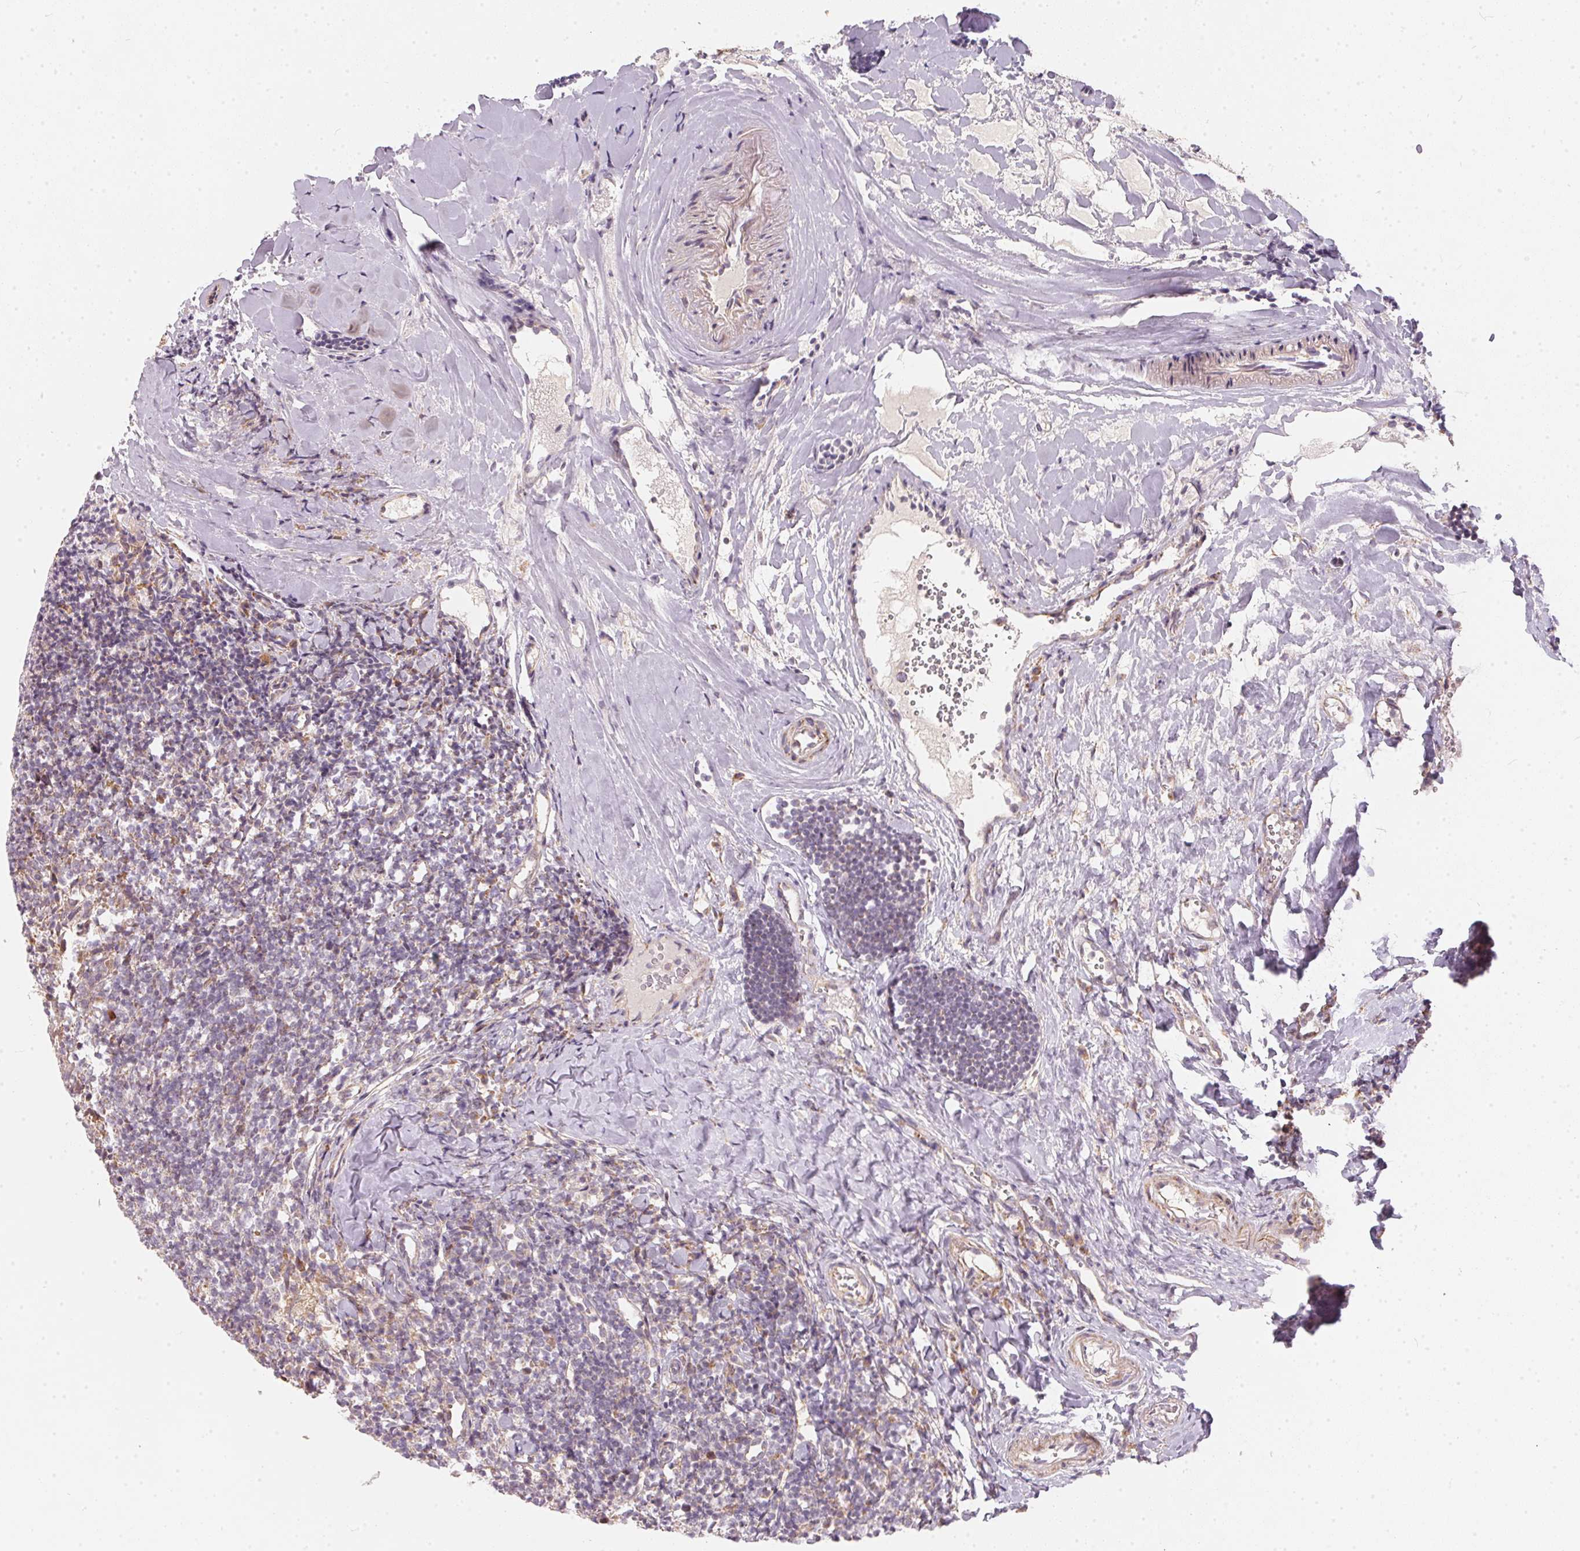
{"staining": {"intensity": "negative", "quantity": "none", "location": "none"}, "tissue": "tonsil", "cell_type": "Germinal center cells", "image_type": "normal", "snomed": [{"axis": "morphology", "description": "Normal tissue, NOS"}, {"axis": "topography", "description": "Tonsil"}], "caption": "High magnification brightfield microscopy of unremarkable tonsil stained with DAB (brown) and counterstained with hematoxylin (blue): germinal center cells show no significant positivity. Brightfield microscopy of IHC stained with DAB (brown) and hematoxylin (blue), captured at high magnification.", "gene": "VWA5B2", "patient": {"sex": "female", "age": 10}}